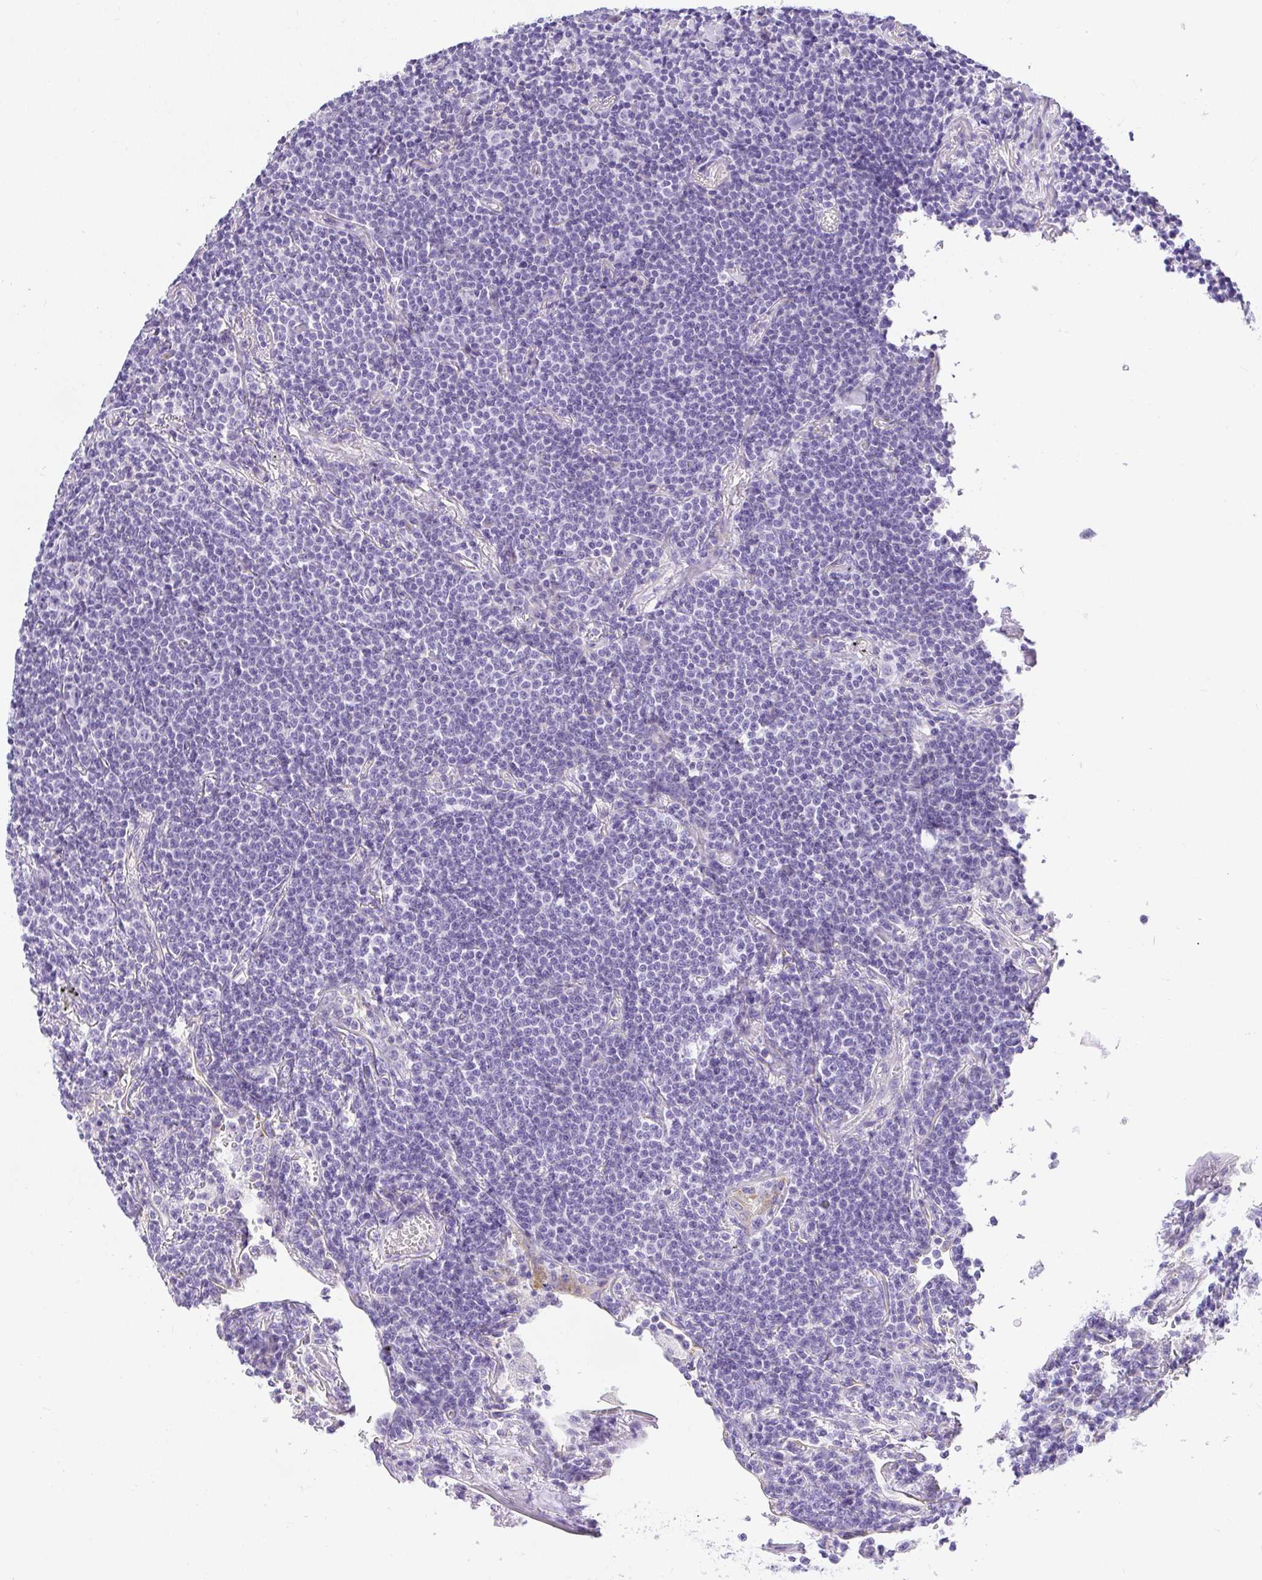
{"staining": {"intensity": "negative", "quantity": "none", "location": "none"}, "tissue": "lymphoma", "cell_type": "Tumor cells", "image_type": "cancer", "snomed": [{"axis": "morphology", "description": "Malignant lymphoma, non-Hodgkin's type, Low grade"}, {"axis": "topography", "description": "Lung"}], "caption": "This is an IHC image of human low-grade malignant lymphoma, non-Hodgkin's type. There is no expression in tumor cells.", "gene": "PLPPR3", "patient": {"sex": "female", "age": 71}}